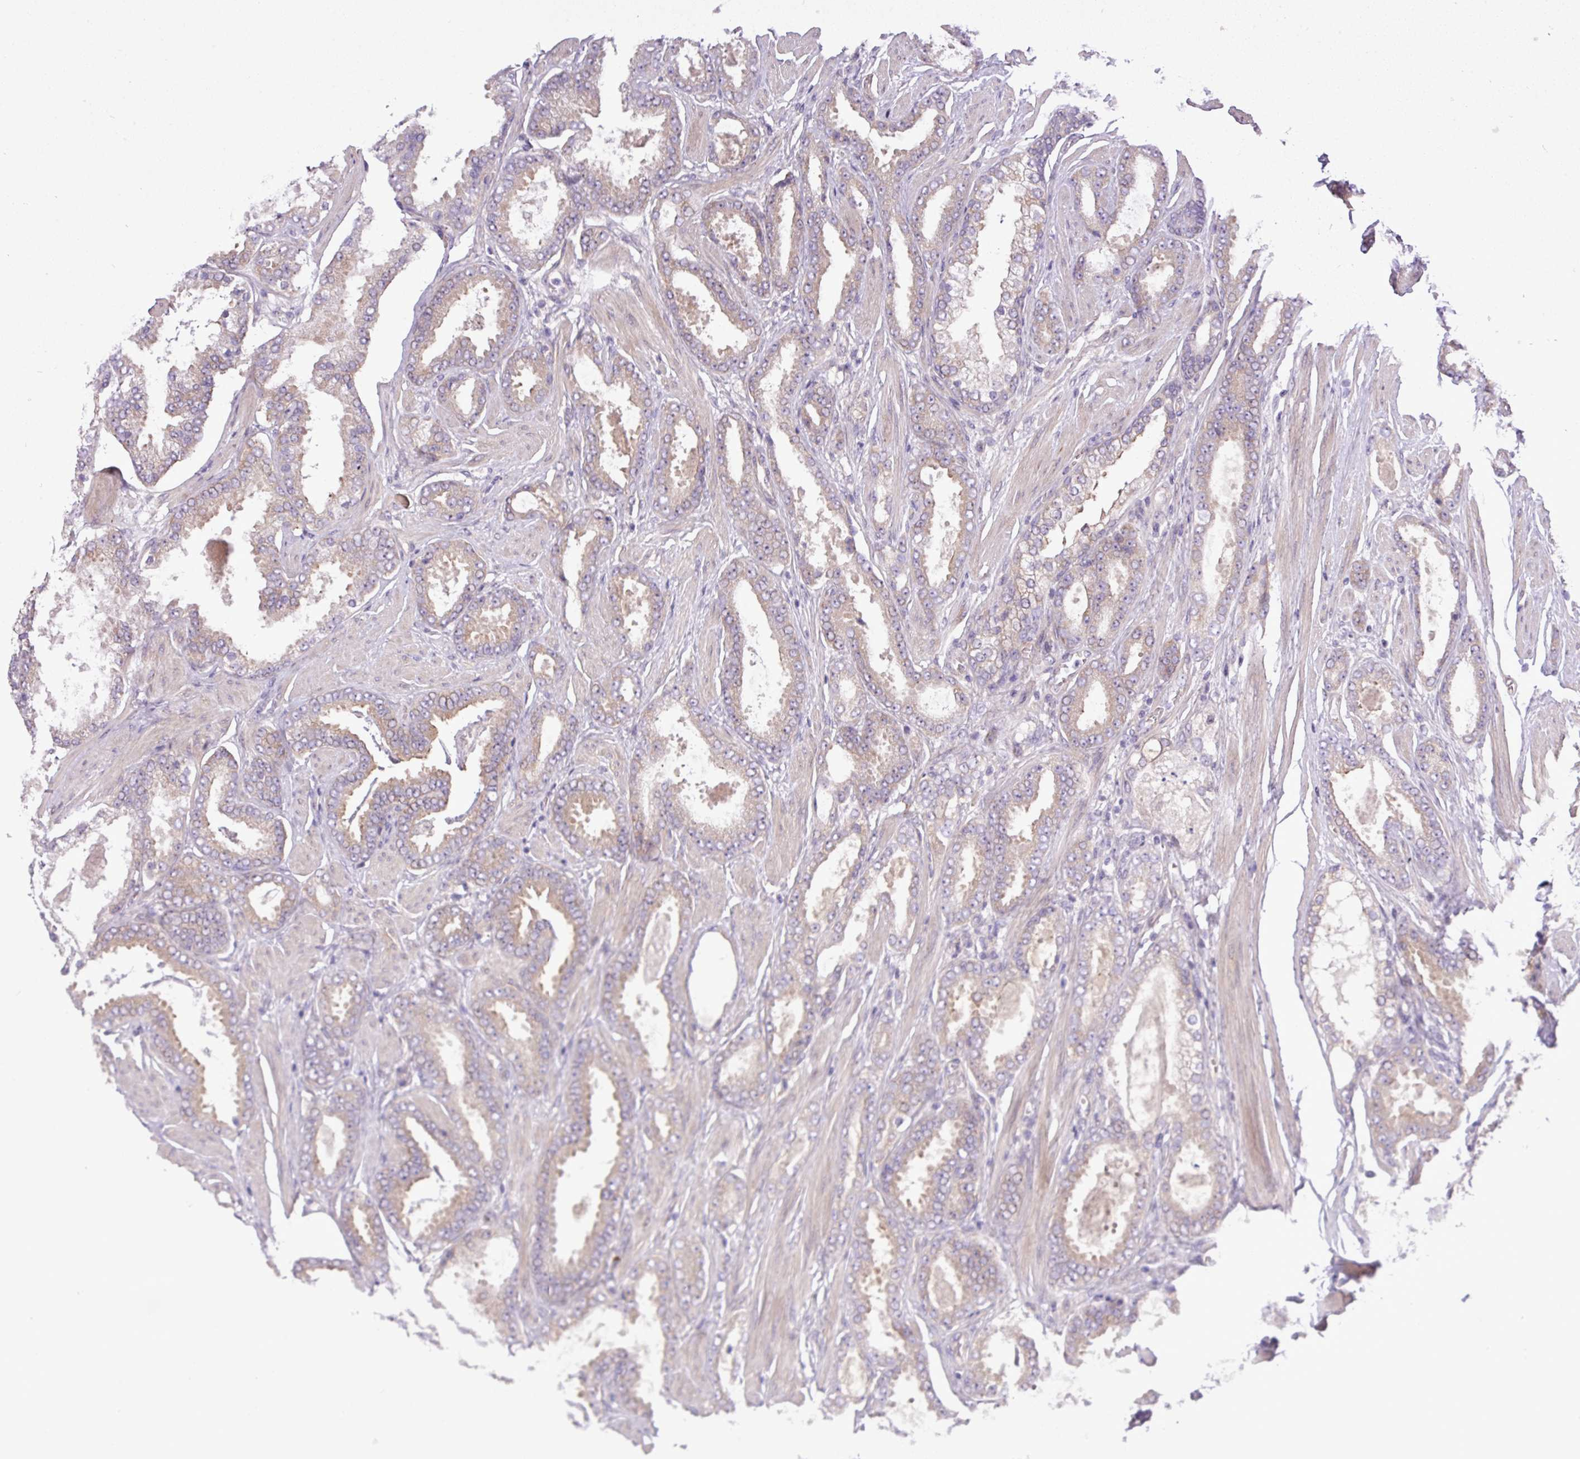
{"staining": {"intensity": "weak", "quantity": "25%-75%", "location": "cytoplasmic/membranous"}, "tissue": "prostate cancer", "cell_type": "Tumor cells", "image_type": "cancer", "snomed": [{"axis": "morphology", "description": "Adenocarcinoma, Low grade"}, {"axis": "topography", "description": "Prostate"}], "caption": "The image shows staining of prostate cancer (low-grade adenocarcinoma), revealing weak cytoplasmic/membranous protein positivity (brown color) within tumor cells.", "gene": "FAM222B", "patient": {"sex": "male", "age": 42}}